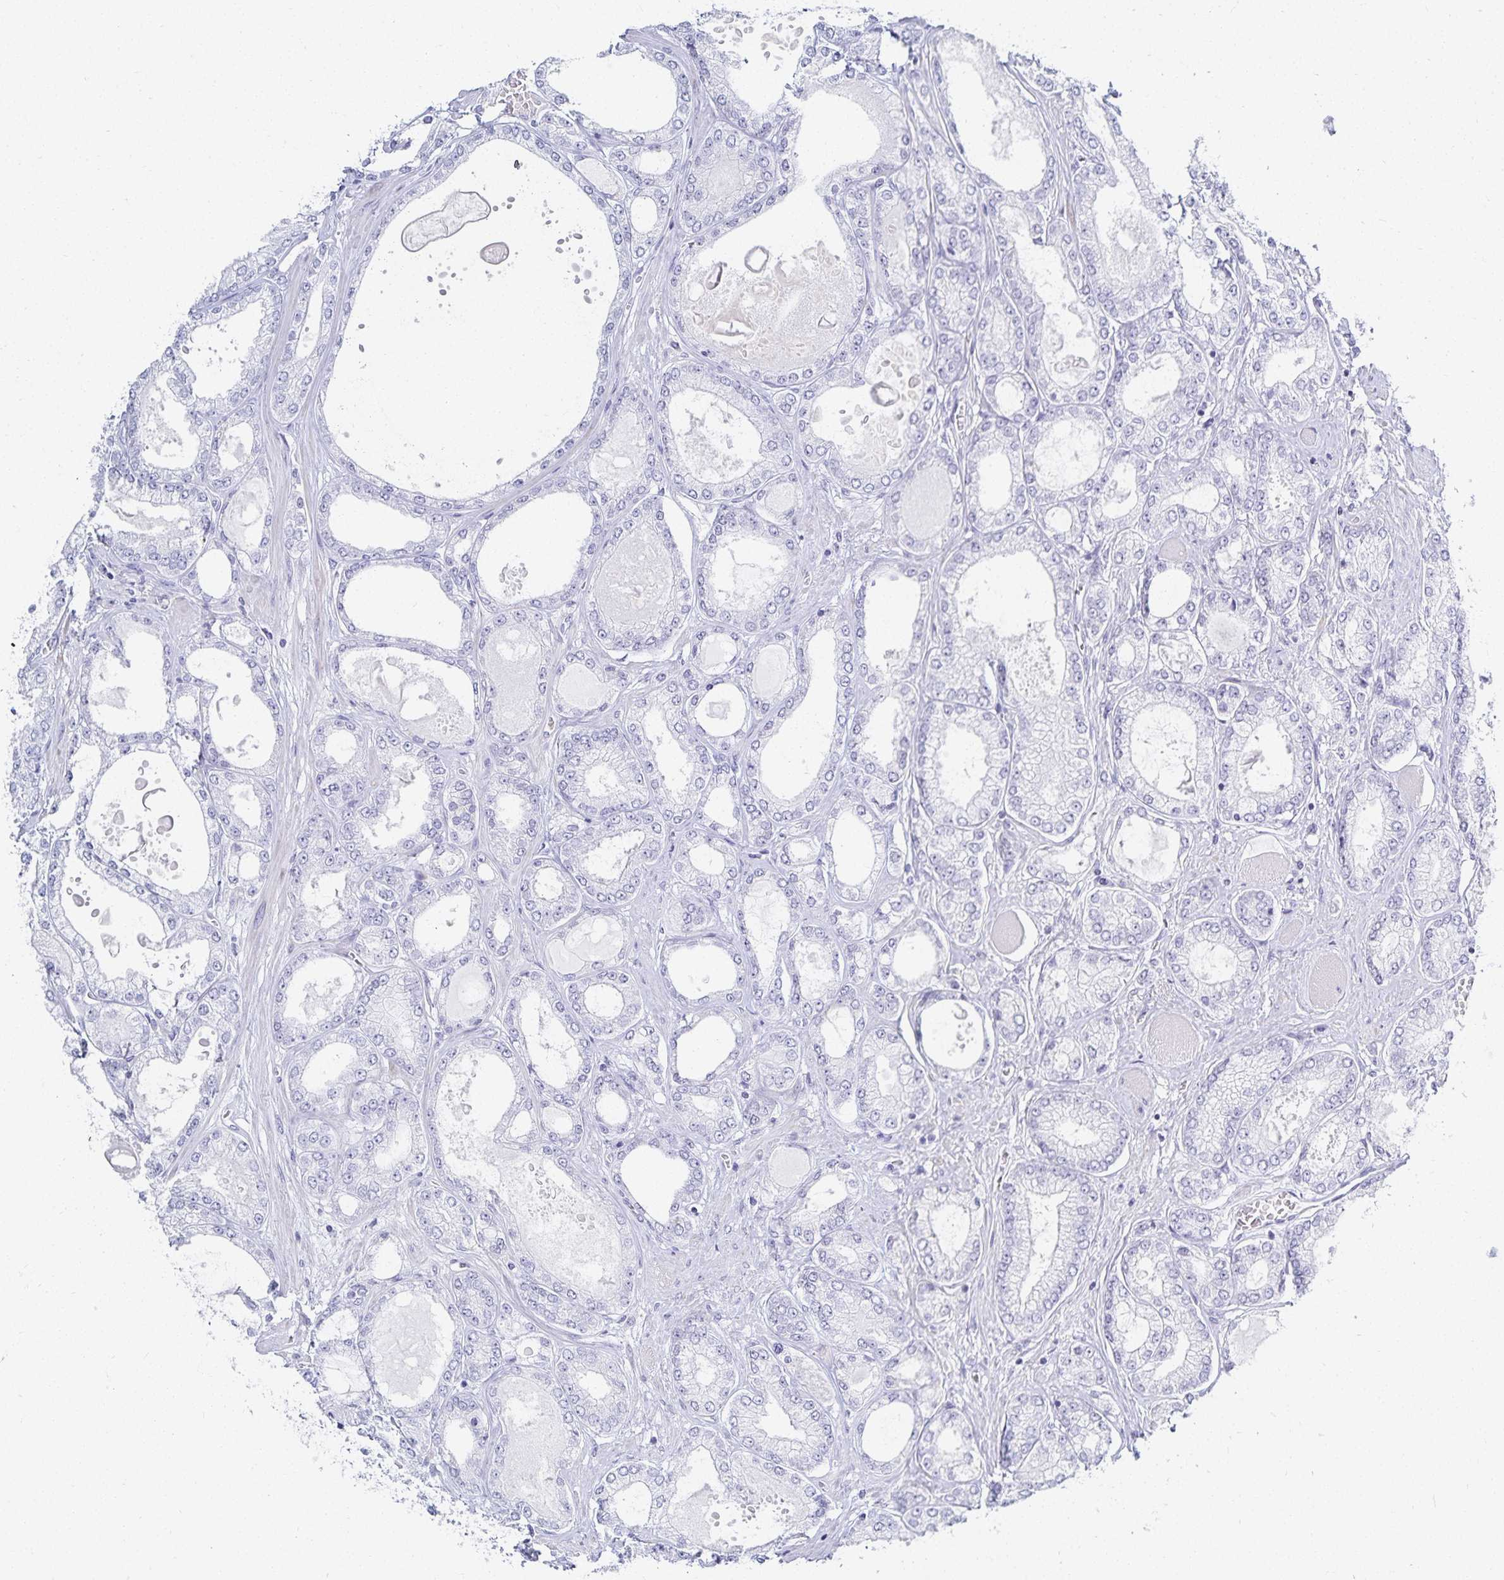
{"staining": {"intensity": "negative", "quantity": "none", "location": "none"}, "tissue": "prostate cancer", "cell_type": "Tumor cells", "image_type": "cancer", "snomed": [{"axis": "morphology", "description": "Adenocarcinoma, High grade"}, {"axis": "topography", "description": "Prostate"}], "caption": "Immunohistochemical staining of prostate high-grade adenocarcinoma displays no significant staining in tumor cells.", "gene": "GP2", "patient": {"sex": "male", "age": 68}}